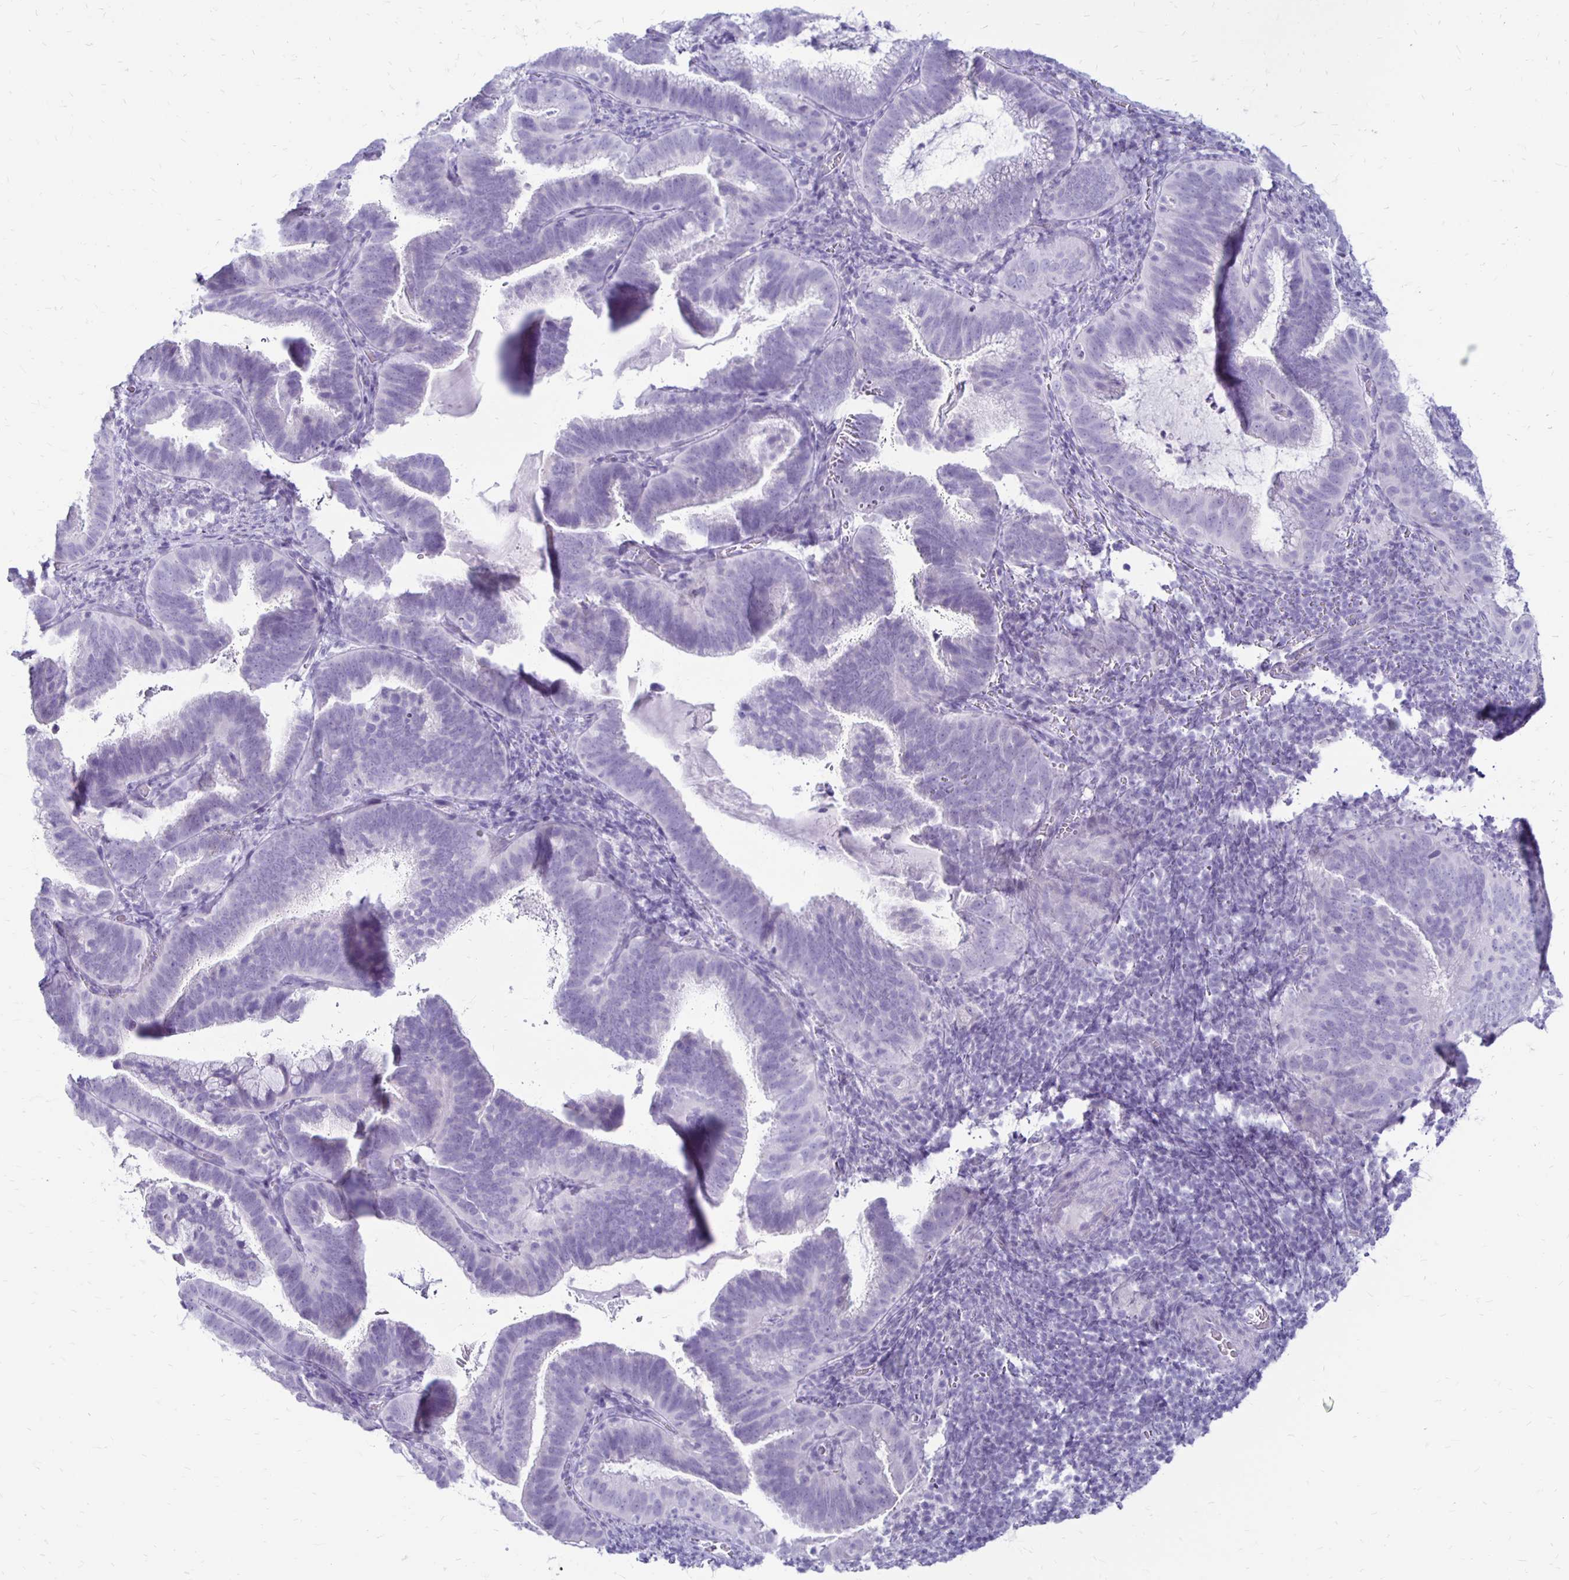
{"staining": {"intensity": "negative", "quantity": "none", "location": "none"}, "tissue": "cervical cancer", "cell_type": "Tumor cells", "image_type": "cancer", "snomed": [{"axis": "morphology", "description": "Adenocarcinoma, NOS"}, {"axis": "topography", "description": "Cervix"}], "caption": "Immunohistochemistry micrograph of neoplastic tissue: cervical adenocarcinoma stained with DAB (3,3'-diaminobenzidine) exhibits no significant protein expression in tumor cells.", "gene": "RYR1", "patient": {"sex": "female", "age": 61}}